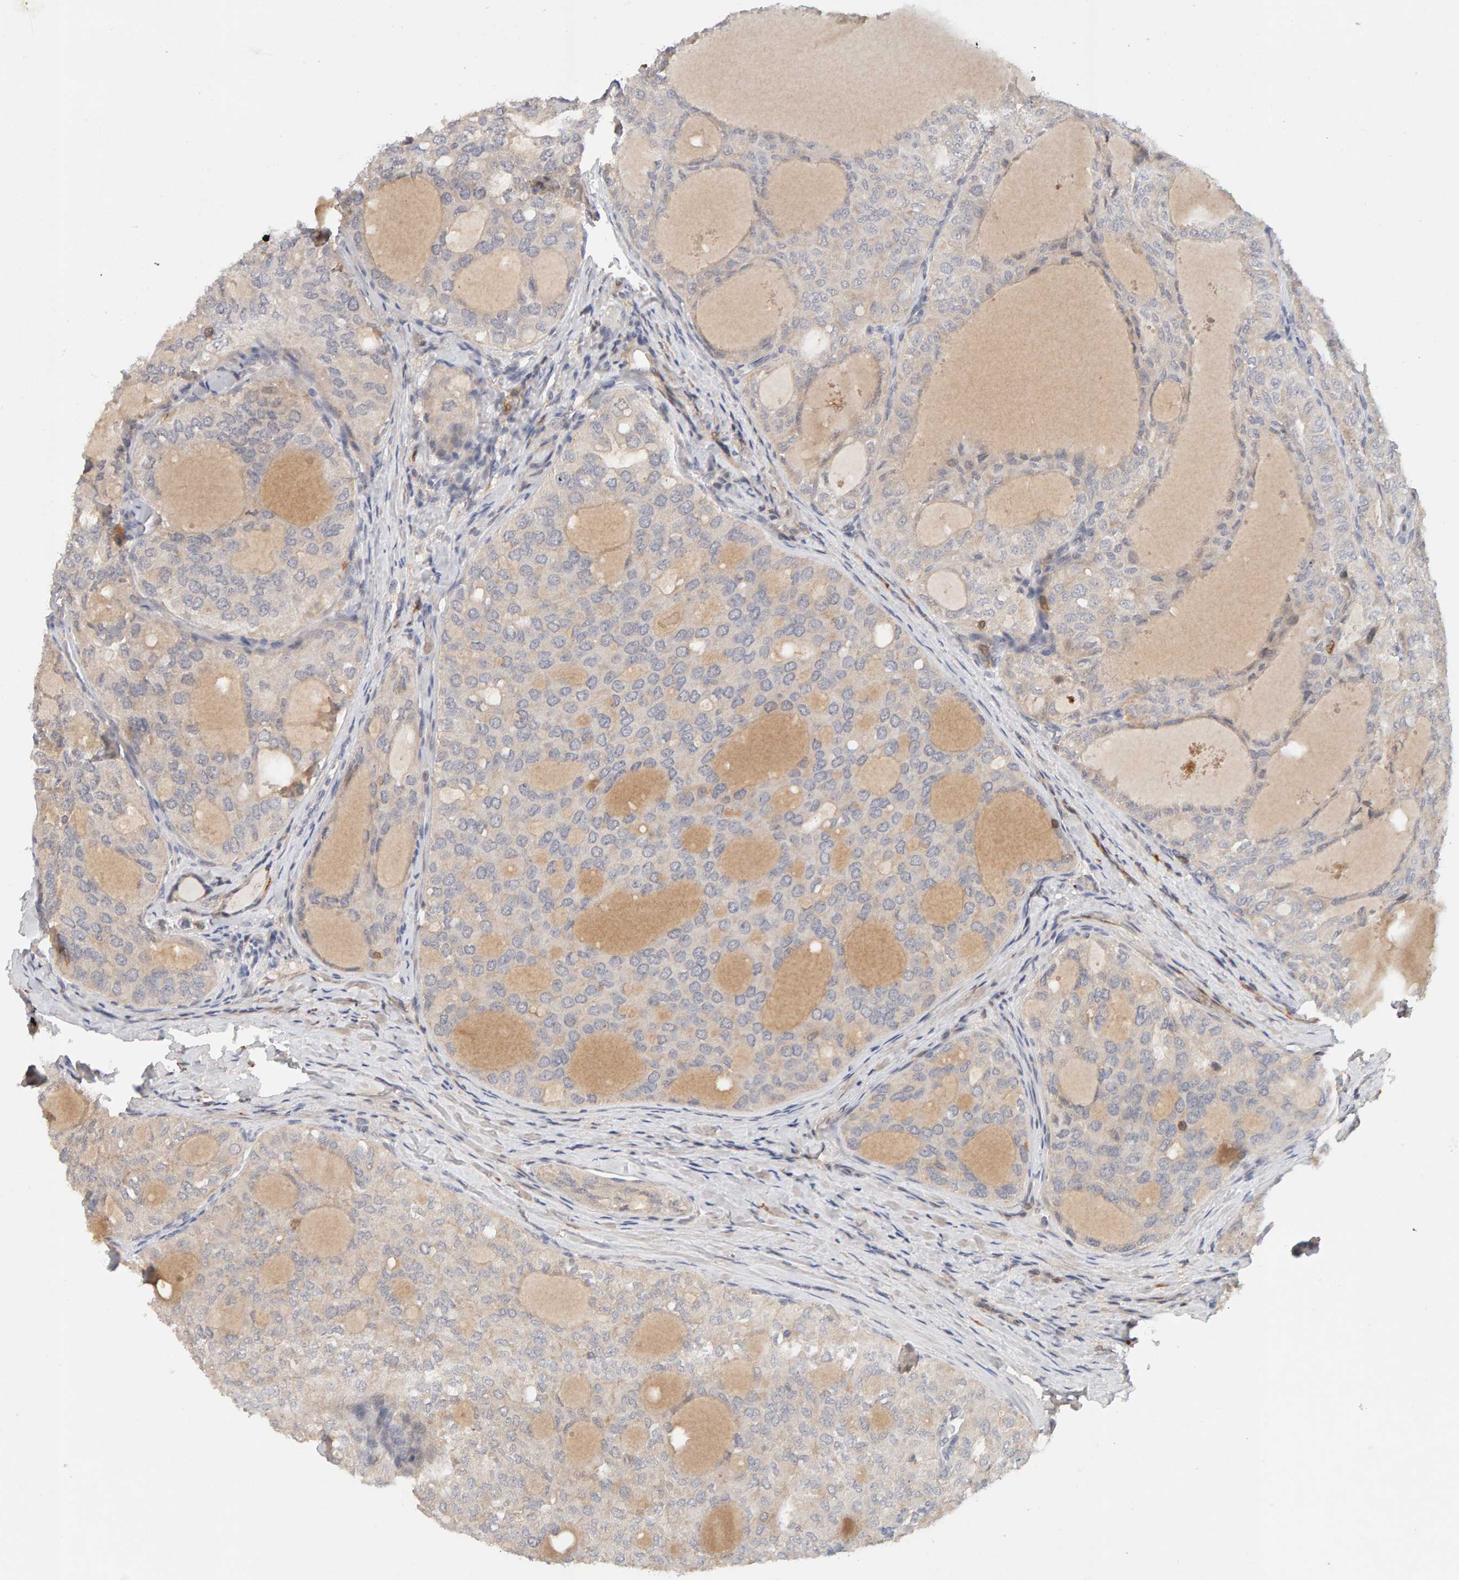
{"staining": {"intensity": "weak", "quantity": "<25%", "location": "cytoplasmic/membranous"}, "tissue": "thyroid cancer", "cell_type": "Tumor cells", "image_type": "cancer", "snomed": [{"axis": "morphology", "description": "Follicular adenoma carcinoma, NOS"}, {"axis": "topography", "description": "Thyroid gland"}], "caption": "Protein analysis of thyroid follicular adenoma carcinoma displays no significant expression in tumor cells.", "gene": "NUDCD1", "patient": {"sex": "male", "age": 75}}